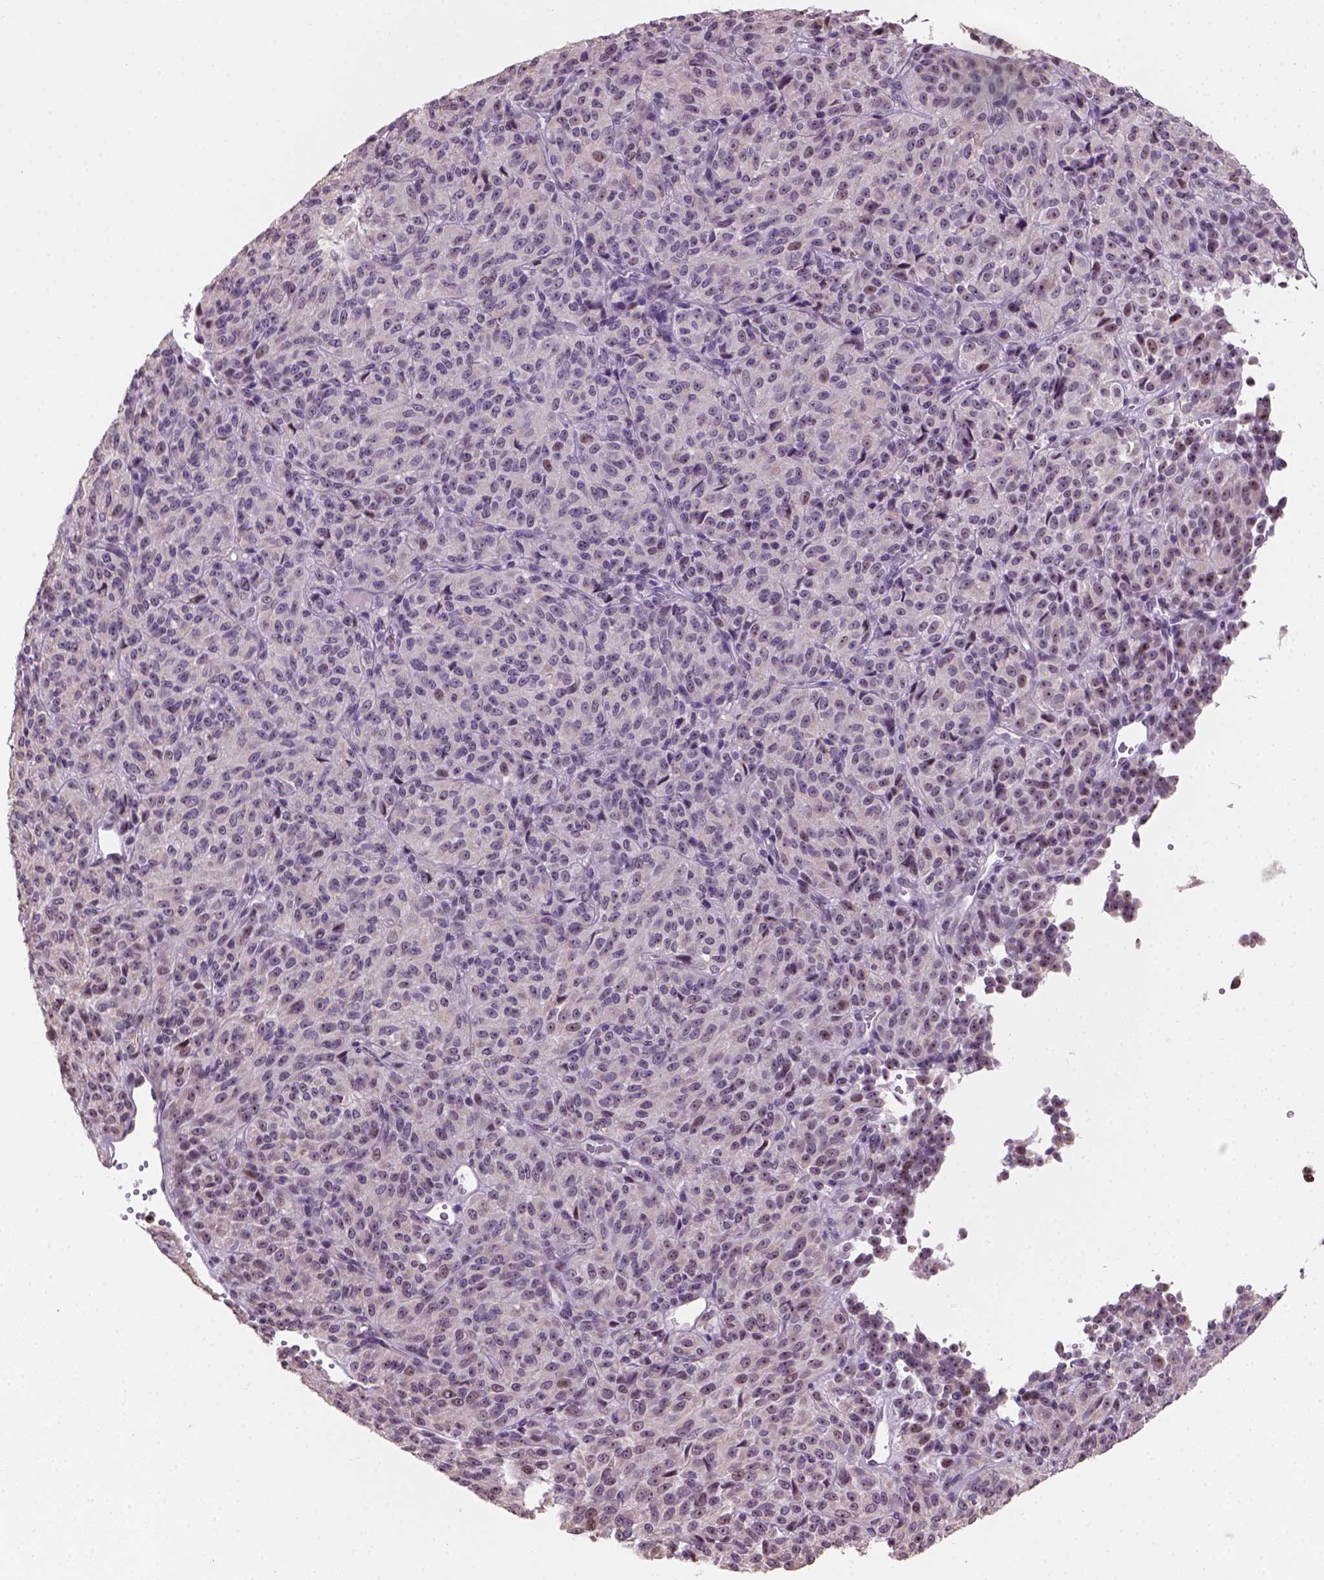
{"staining": {"intensity": "weak", "quantity": "25%-75%", "location": "nuclear"}, "tissue": "melanoma", "cell_type": "Tumor cells", "image_type": "cancer", "snomed": [{"axis": "morphology", "description": "Malignant melanoma, Metastatic site"}, {"axis": "topography", "description": "Brain"}], "caption": "Human melanoma stained with a brown dye reveals weak nuclear positive positivity in approximately 25%-75% of tumor cells.", "gene": "DDX50", "patient": {"sex": "female", "age": 56}}